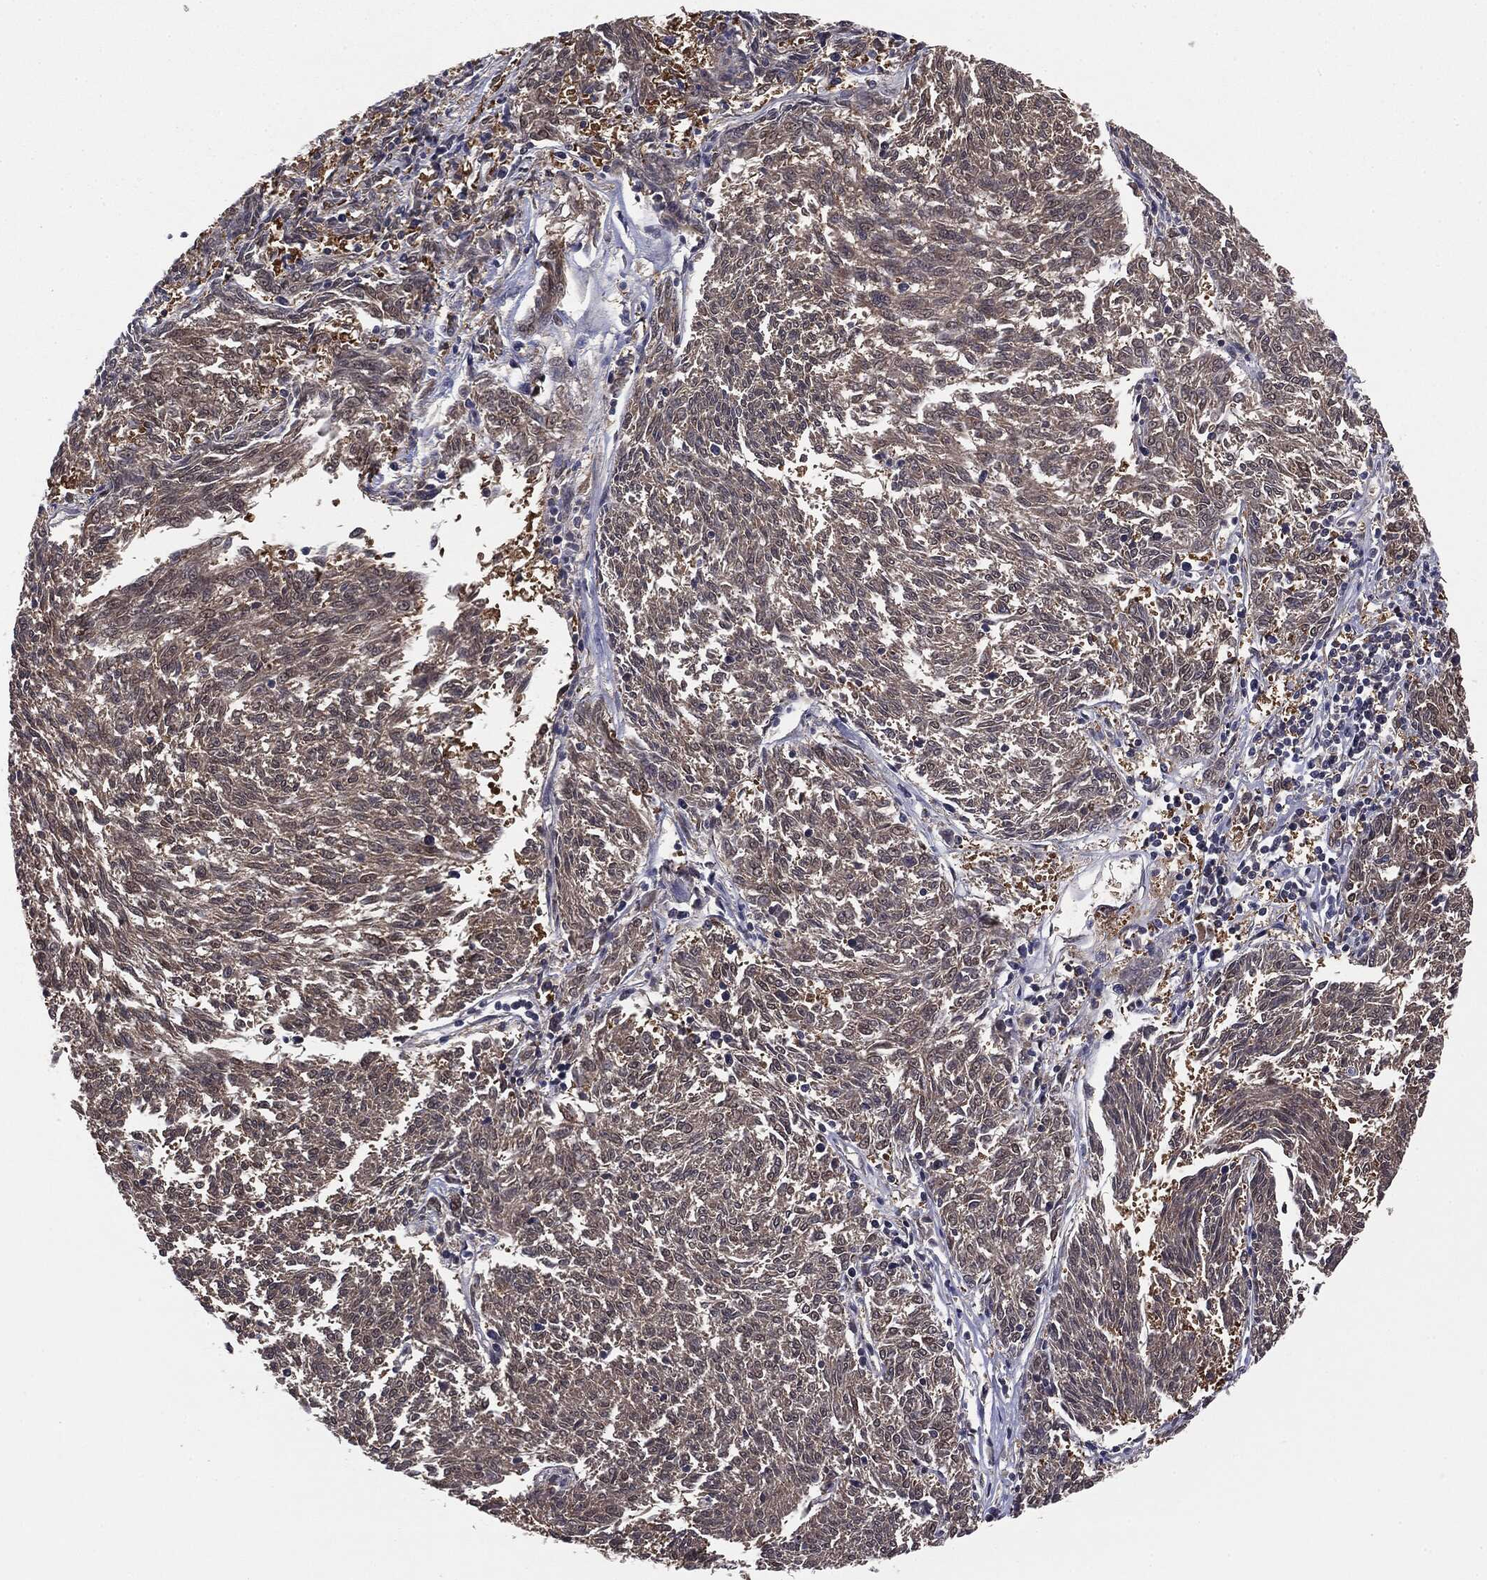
{"staining": {"intensity": "weak", "quantity": "<25%", "location": "cytoplasmic/membranous"}, "tissue": "melanoma", "cell_type": "Tumor cells", "image_type": "cancer", "snomed": [{"axis": "morphology", "description": "Malignant melanoma, NOS"}, {"axis": "topography", "description": "Skin"}], "caption": "Immunohistochemical staining of malignant melanoma shows no significant expression in tumor cells. The staining was performed using DAB to visualize the protein expression in brown, while the nuclei were stained in blue with hematoxylin (Magnification: 20x).", "gene": "KRT7", "patient": {"sex": "female", "age": 72}}